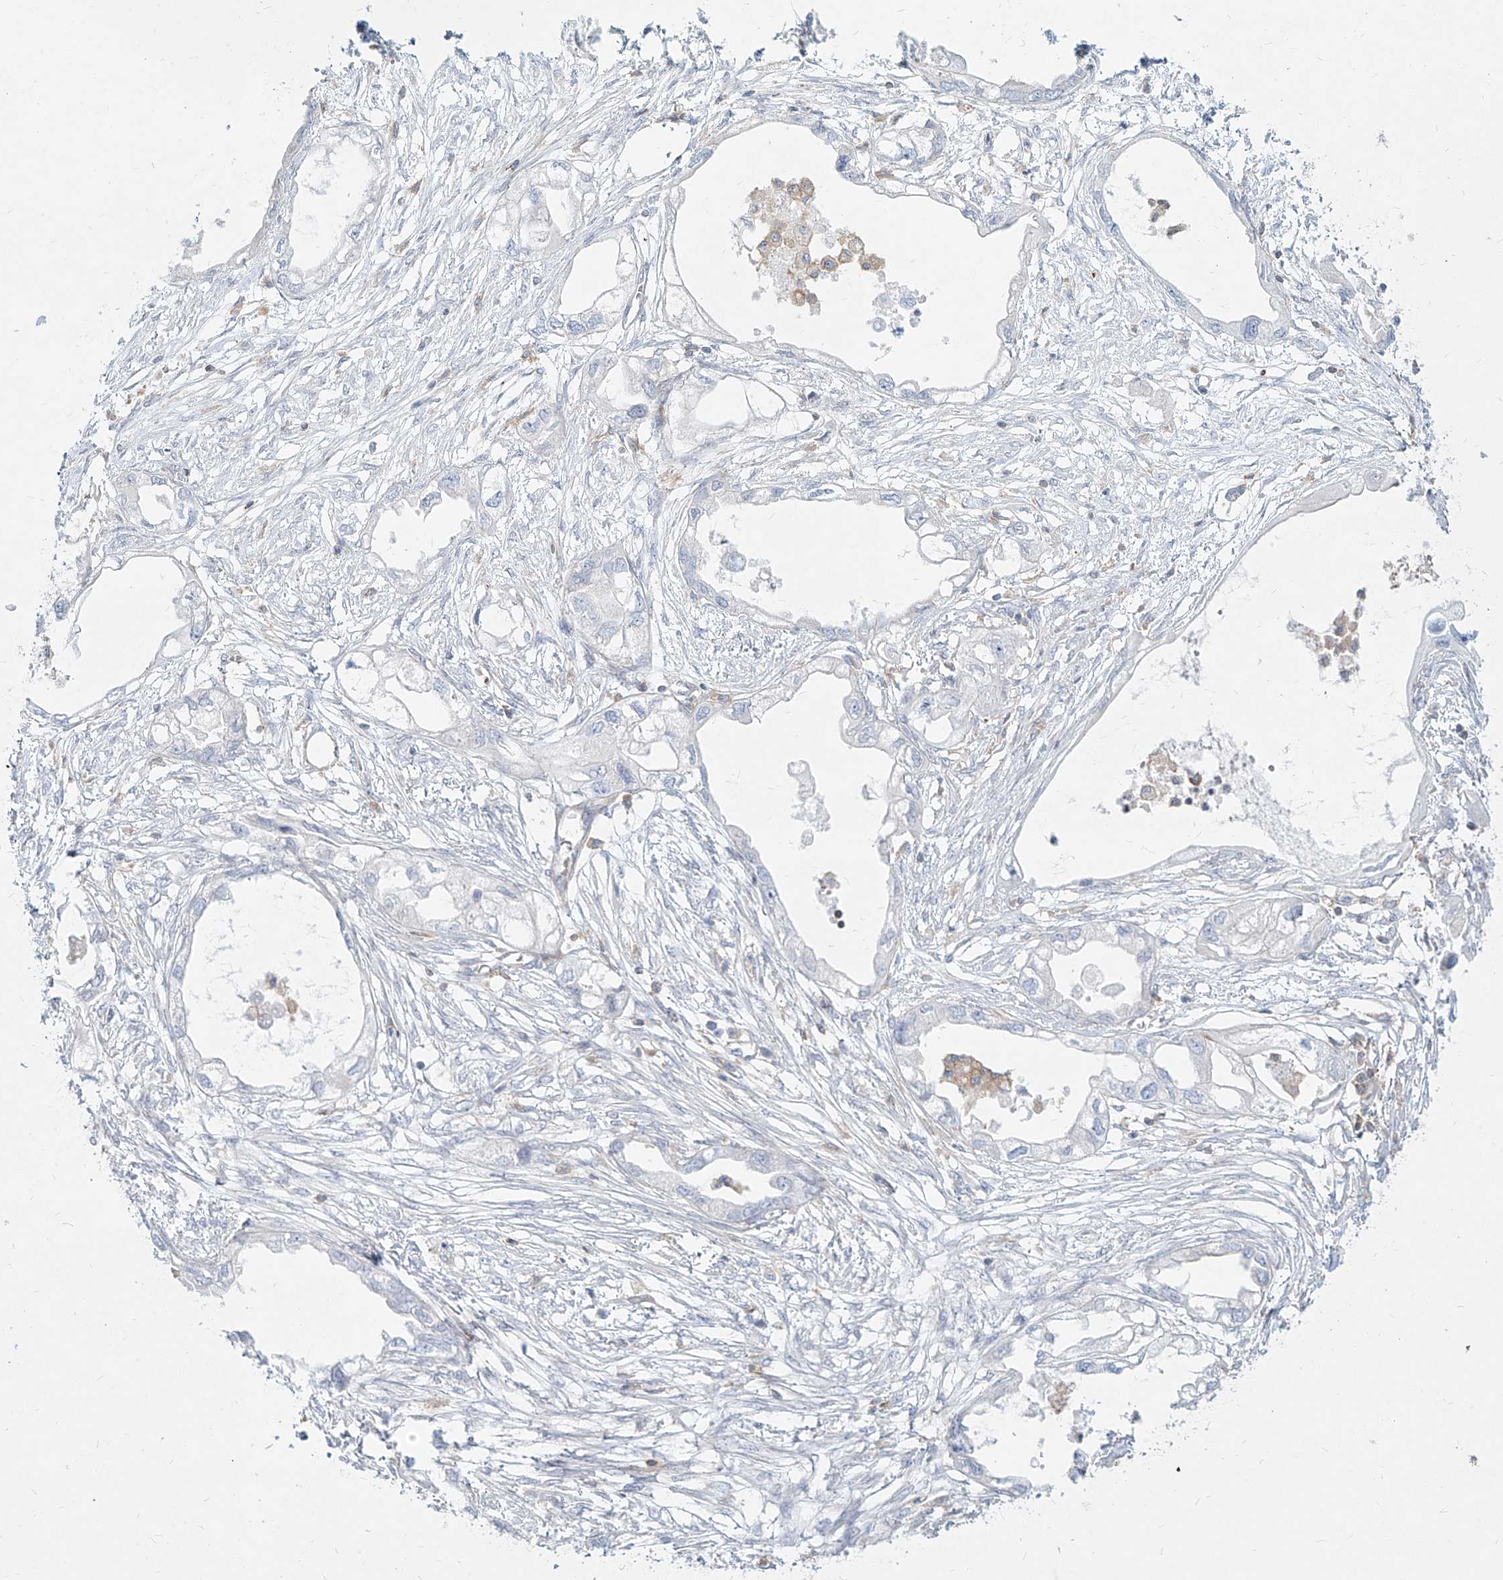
{"staining": {"intensity": "negative", "quantity": "none", "location": "none"}, "tissue": "endometrial cancer", "cell_type": "Tumor cells", "image_type": "cancer", "snomed": [{"axis": "morphology", "description": "Adenocarcinoma, NOS"}, {"axis": "morphology", "description": "Adenocarcinoma, metastatic, NOS"}, {"axis": "topography", "description": "Adipose tissue"}, {"axis": "topography", "description": "Endometrium"}], "caption": "A histopathology image of endometrial adenocarcinoma stained for a protein displays no brown staining in tumor cells.", "gene": "SLC2A12", "patient": {"sex": "female", "age": 67}}